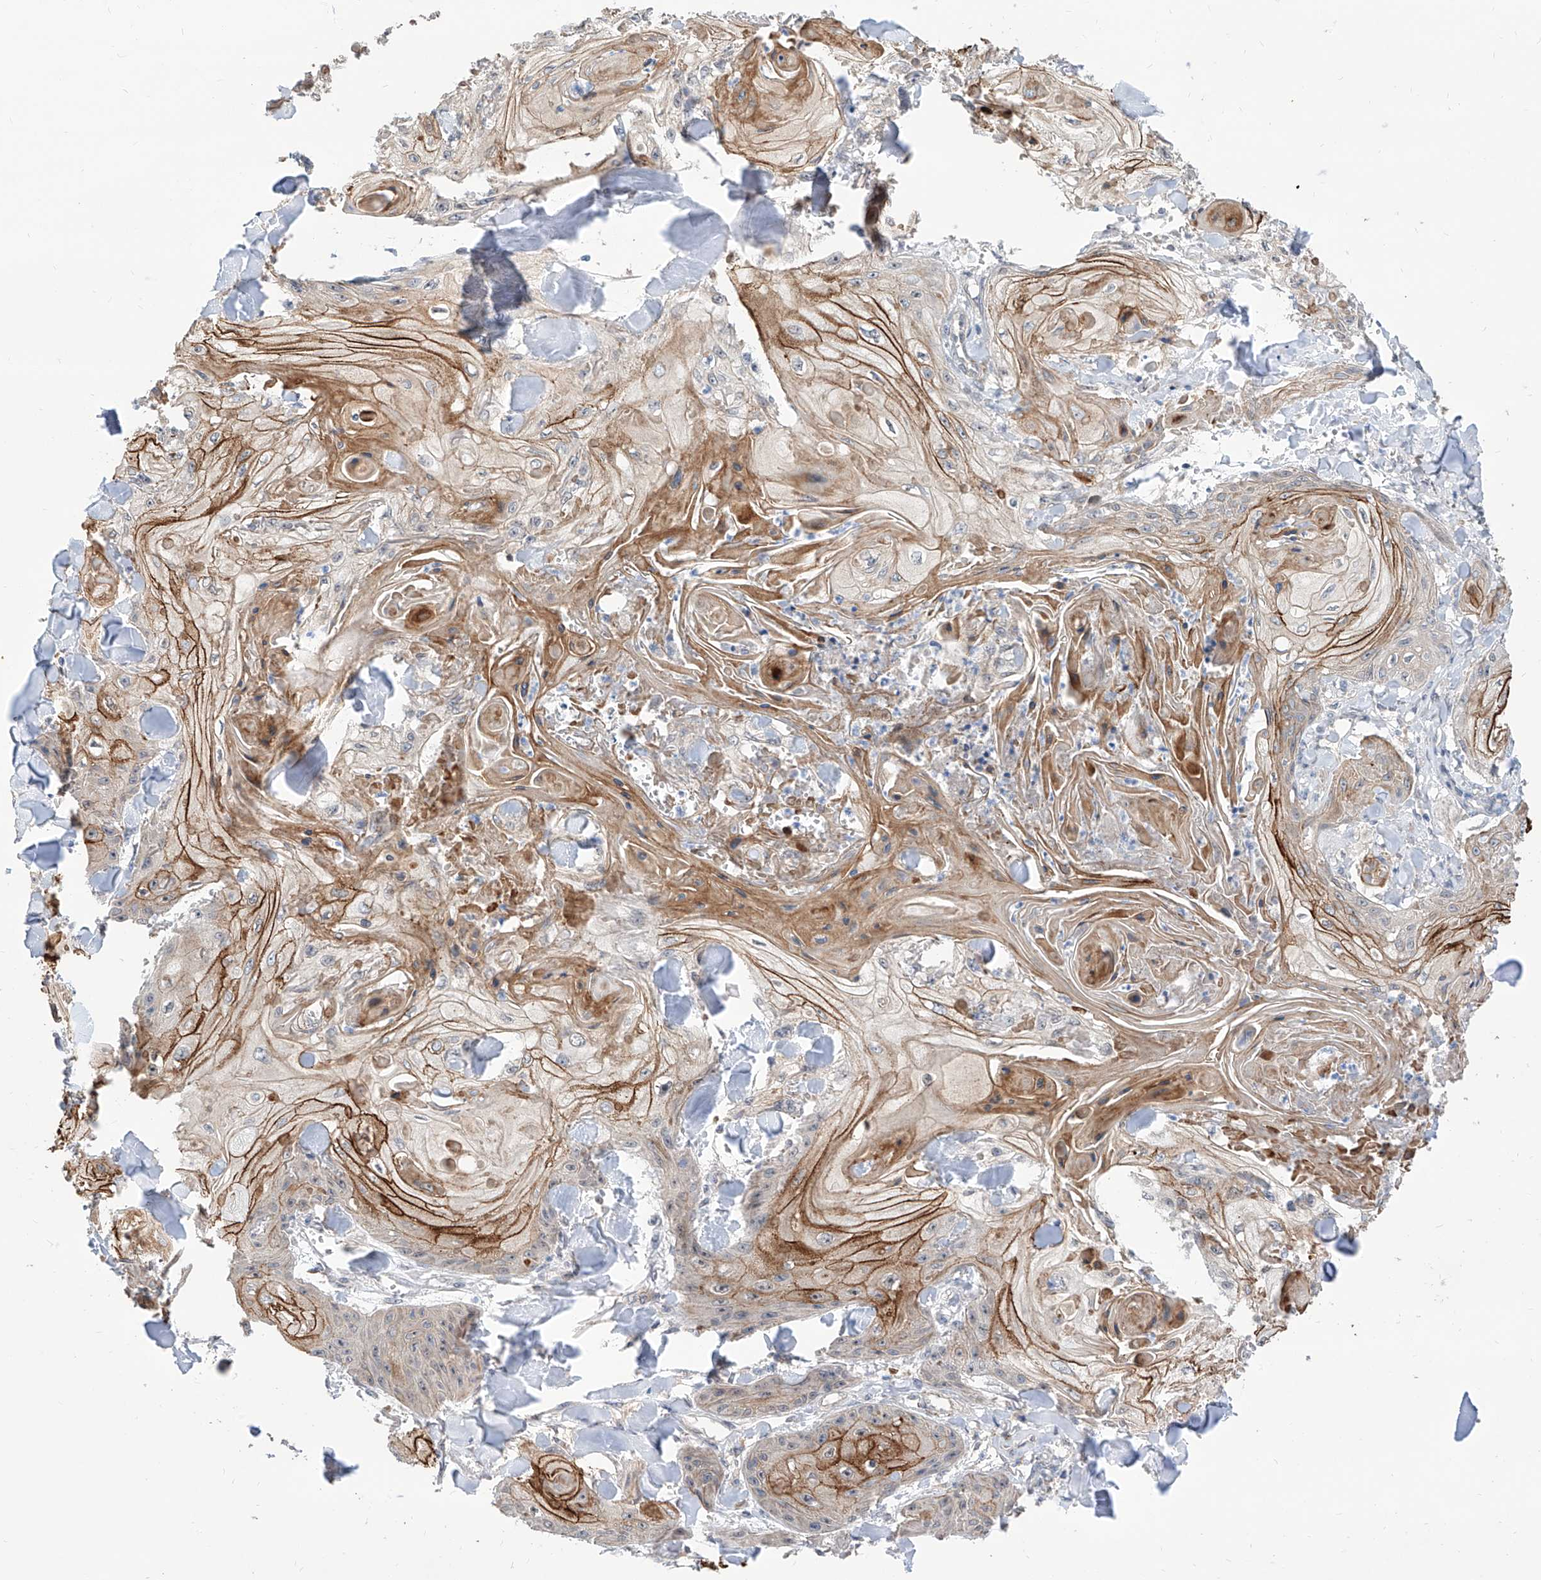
{"staining": {"intensity": "moderate", "quantity": "25%-75%", "location": "cytoplasmic/membranous"}, "tissue": "skin cancer", "cell_type": "Tumor cells", "image_type": "cancer", "snomed": [{"axis": "morphology", "description": "Squamous cell carcinoma, NOS"}, {"axis": "topography", "description": "Skin"}], "caption": "This image shows immunohistochemistry staining of human skin cancer, with medium moderate cytoplasmic/membranous positivity in approximately 25%-75% of tumor cells.", "gene": "MAGEE2", "patient": {"sex": "male", "age": 74}}